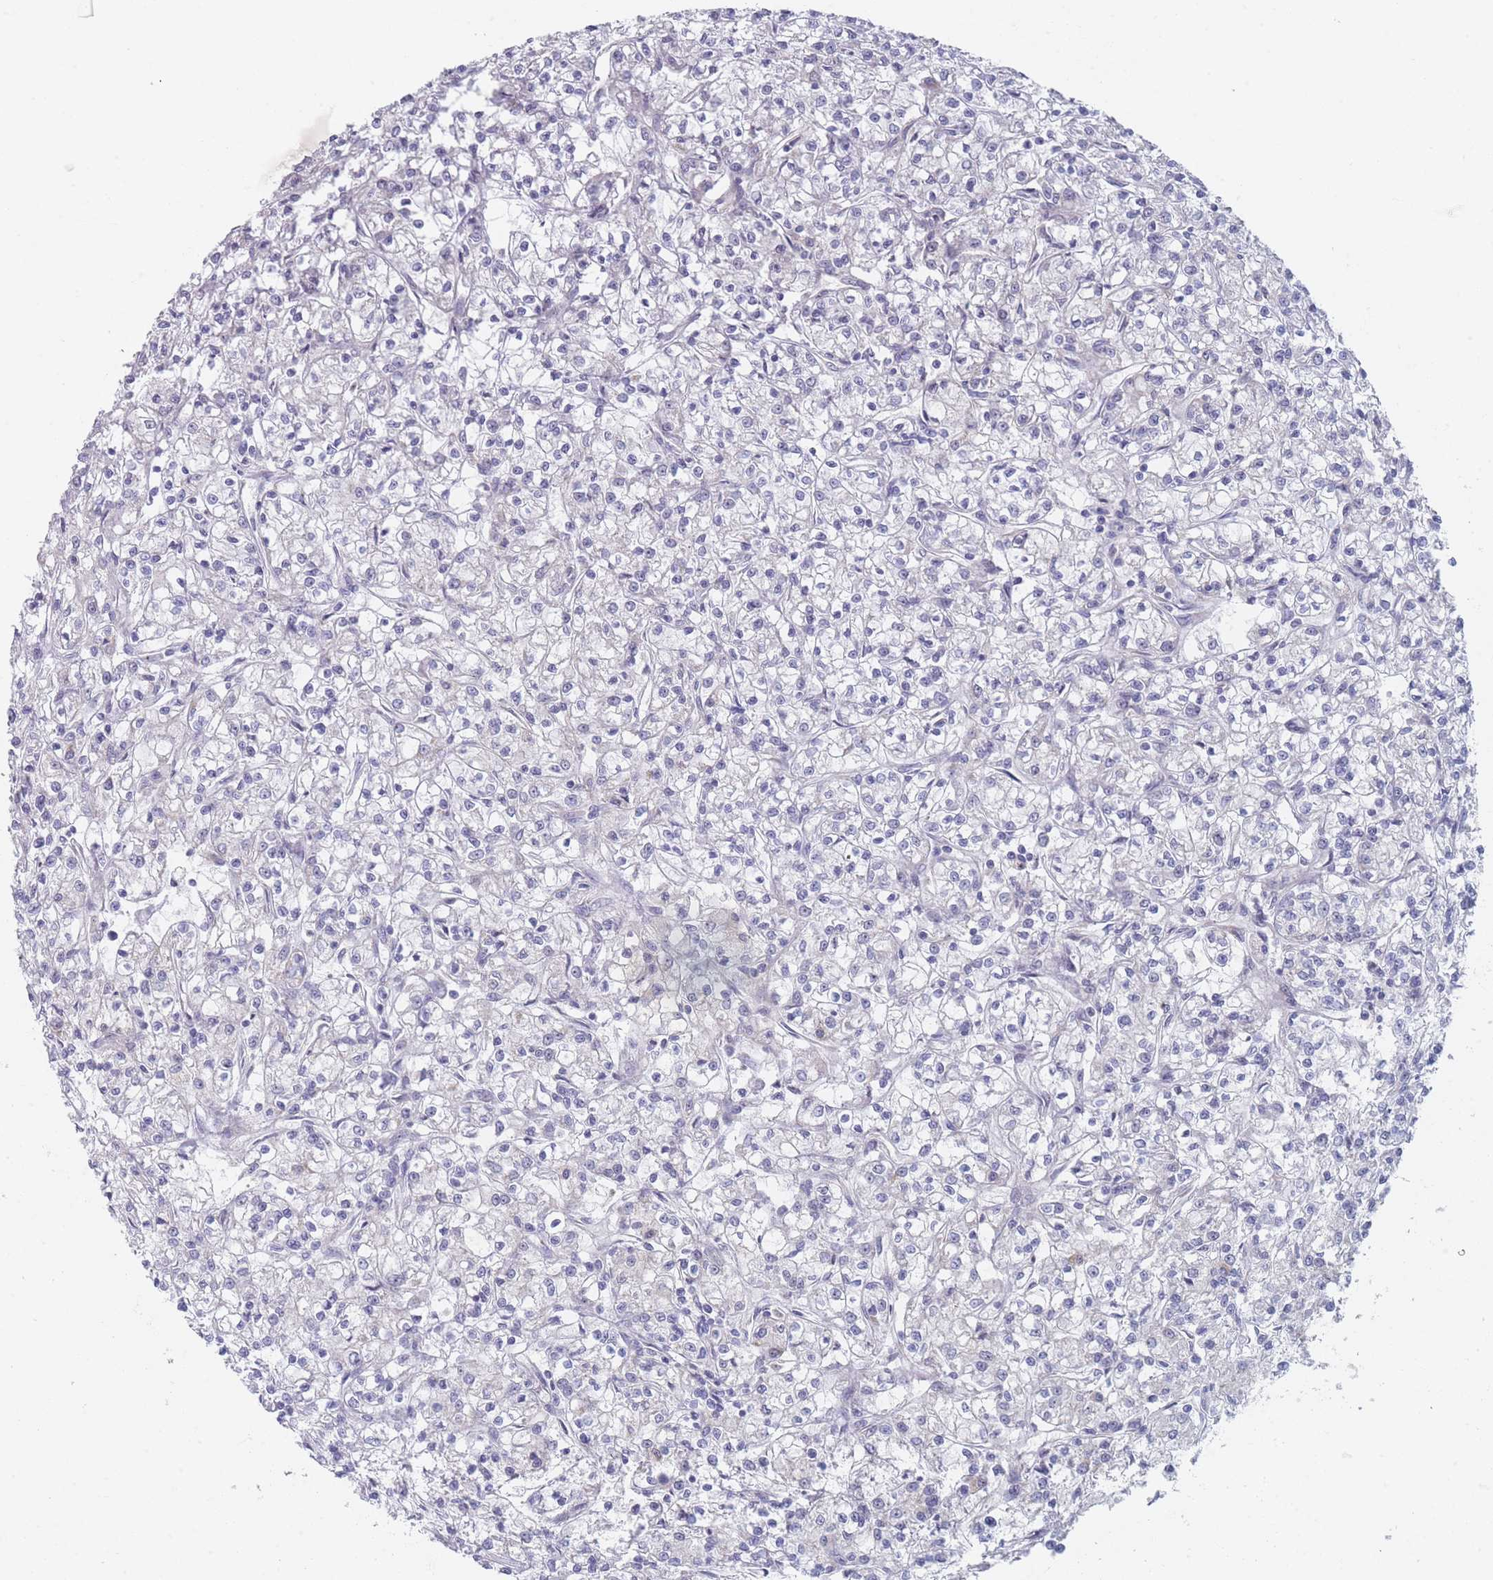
{"staining": {"intensity": "negative", "quantity": "none", "location": "none"}, "tissue": "renal cancer", "cell_type": "Tumor cells", "image_type": "cancer", "snomed": [{"axis": "morphology", "description": "Adenocarcinoma, NOS"}, {"axis": "topography", "description": "Kidney"}], "caption": "An IHC image of renal adenocarcinoma is shown. There is no staining in tumor cells of renal adenocarcinoma.", "gene": "RNF8", "patient": {"sex": "female", "age": 59}}